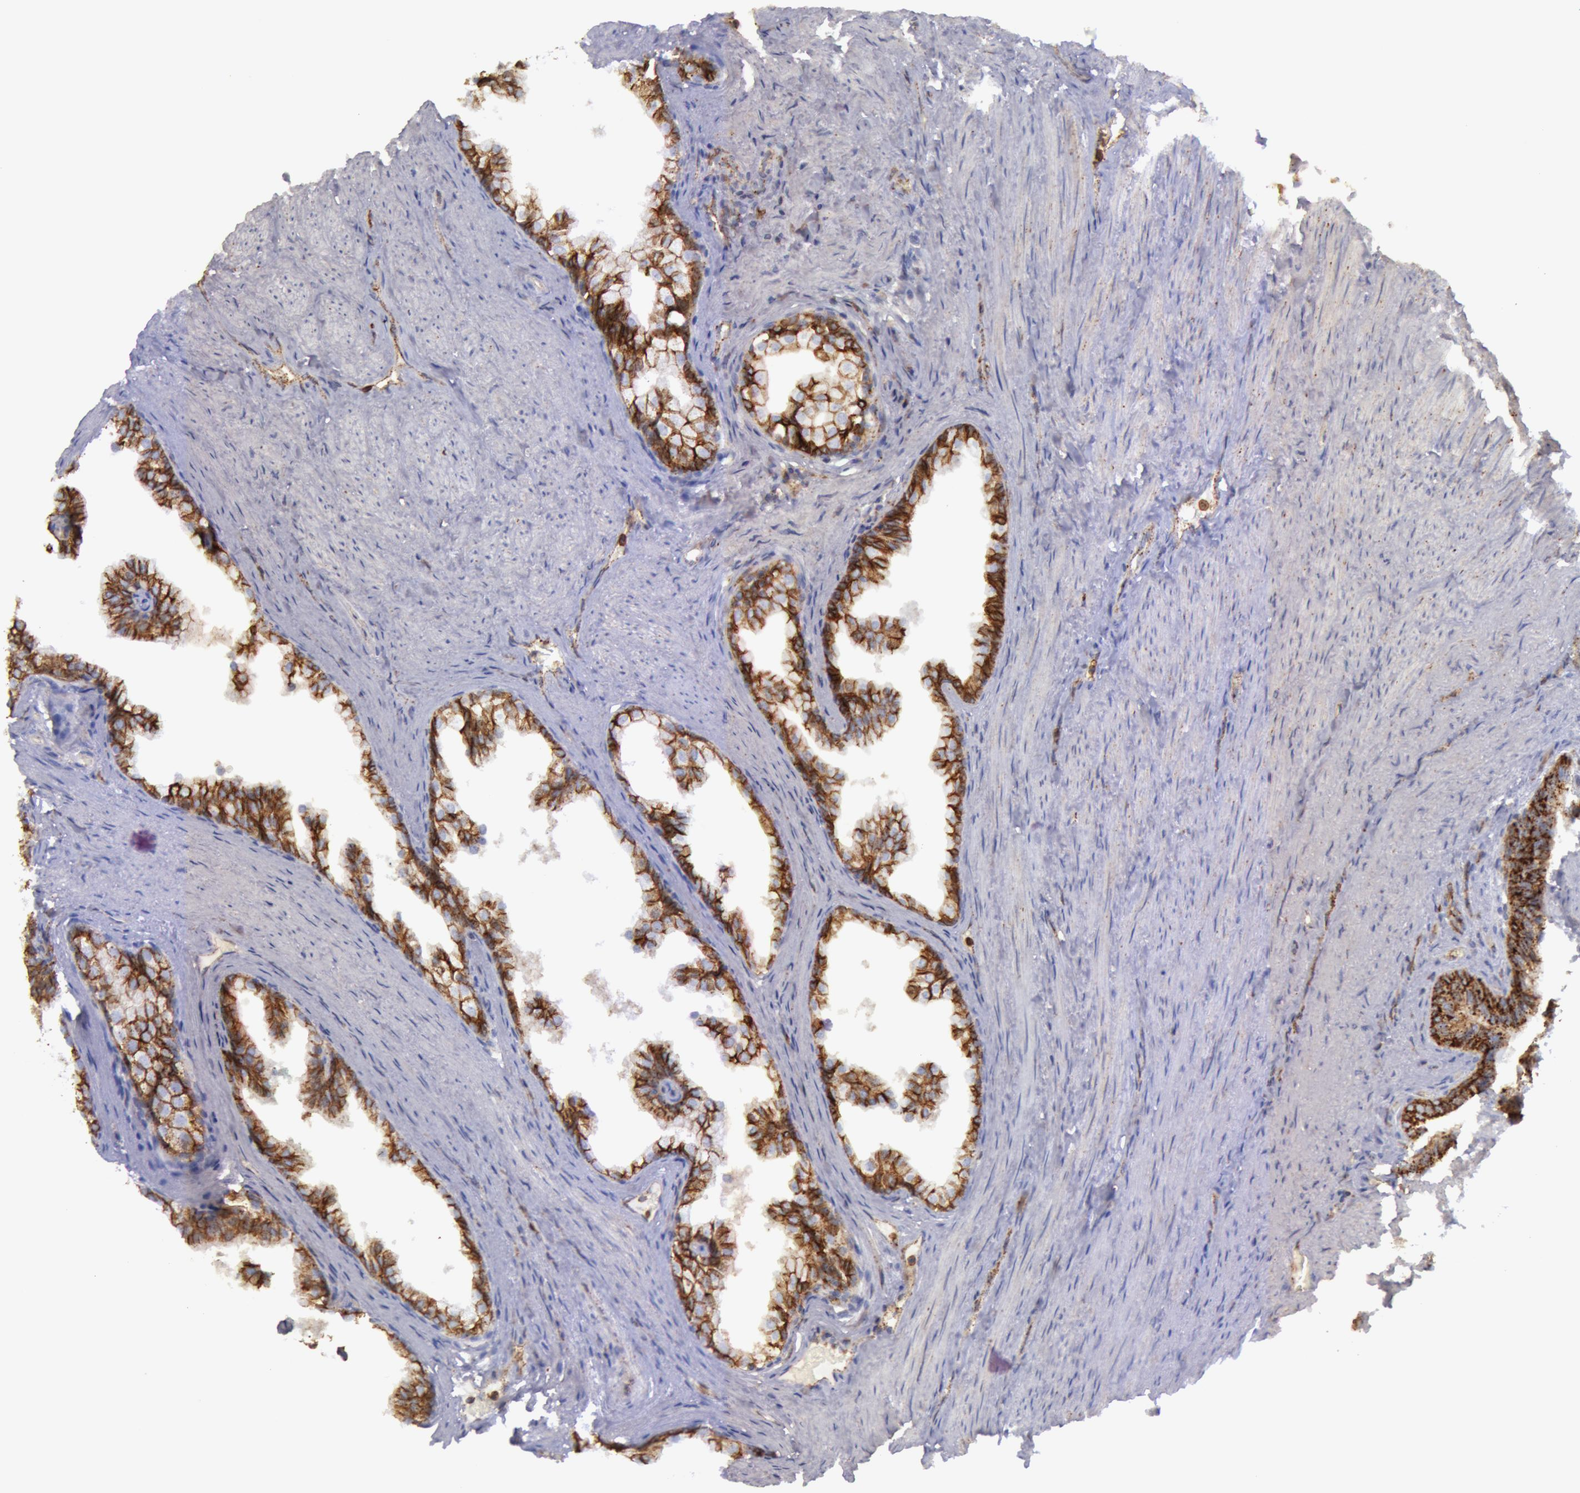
{"staining": {"intensity": "moderate", "quantity": ">75%", "location": "cytoplasmic/membranous"}, "tissue": "prostate cancer", "cell_type": "Tumor cells", "image_type": "cancer", "snomed": [{"axis": "morphology", "description": "Adenocarcinoma, Medium grade"}, {"axis": "topography", "description": "Prostate"}], "caption": "High-power microscopy captured an immunohistochemistry image of prostate cancer, revealing moderate cytoplasmic/membranous staining in approximately >75% of tumor cells. The staining was performed using DAB to visualize the protein expression in brown, while the nuclei were stained in blue with hematoxylin (Magnification: 20x).", "gene": "FLOT2", "patient": {"sex": "male", "age": 60}}